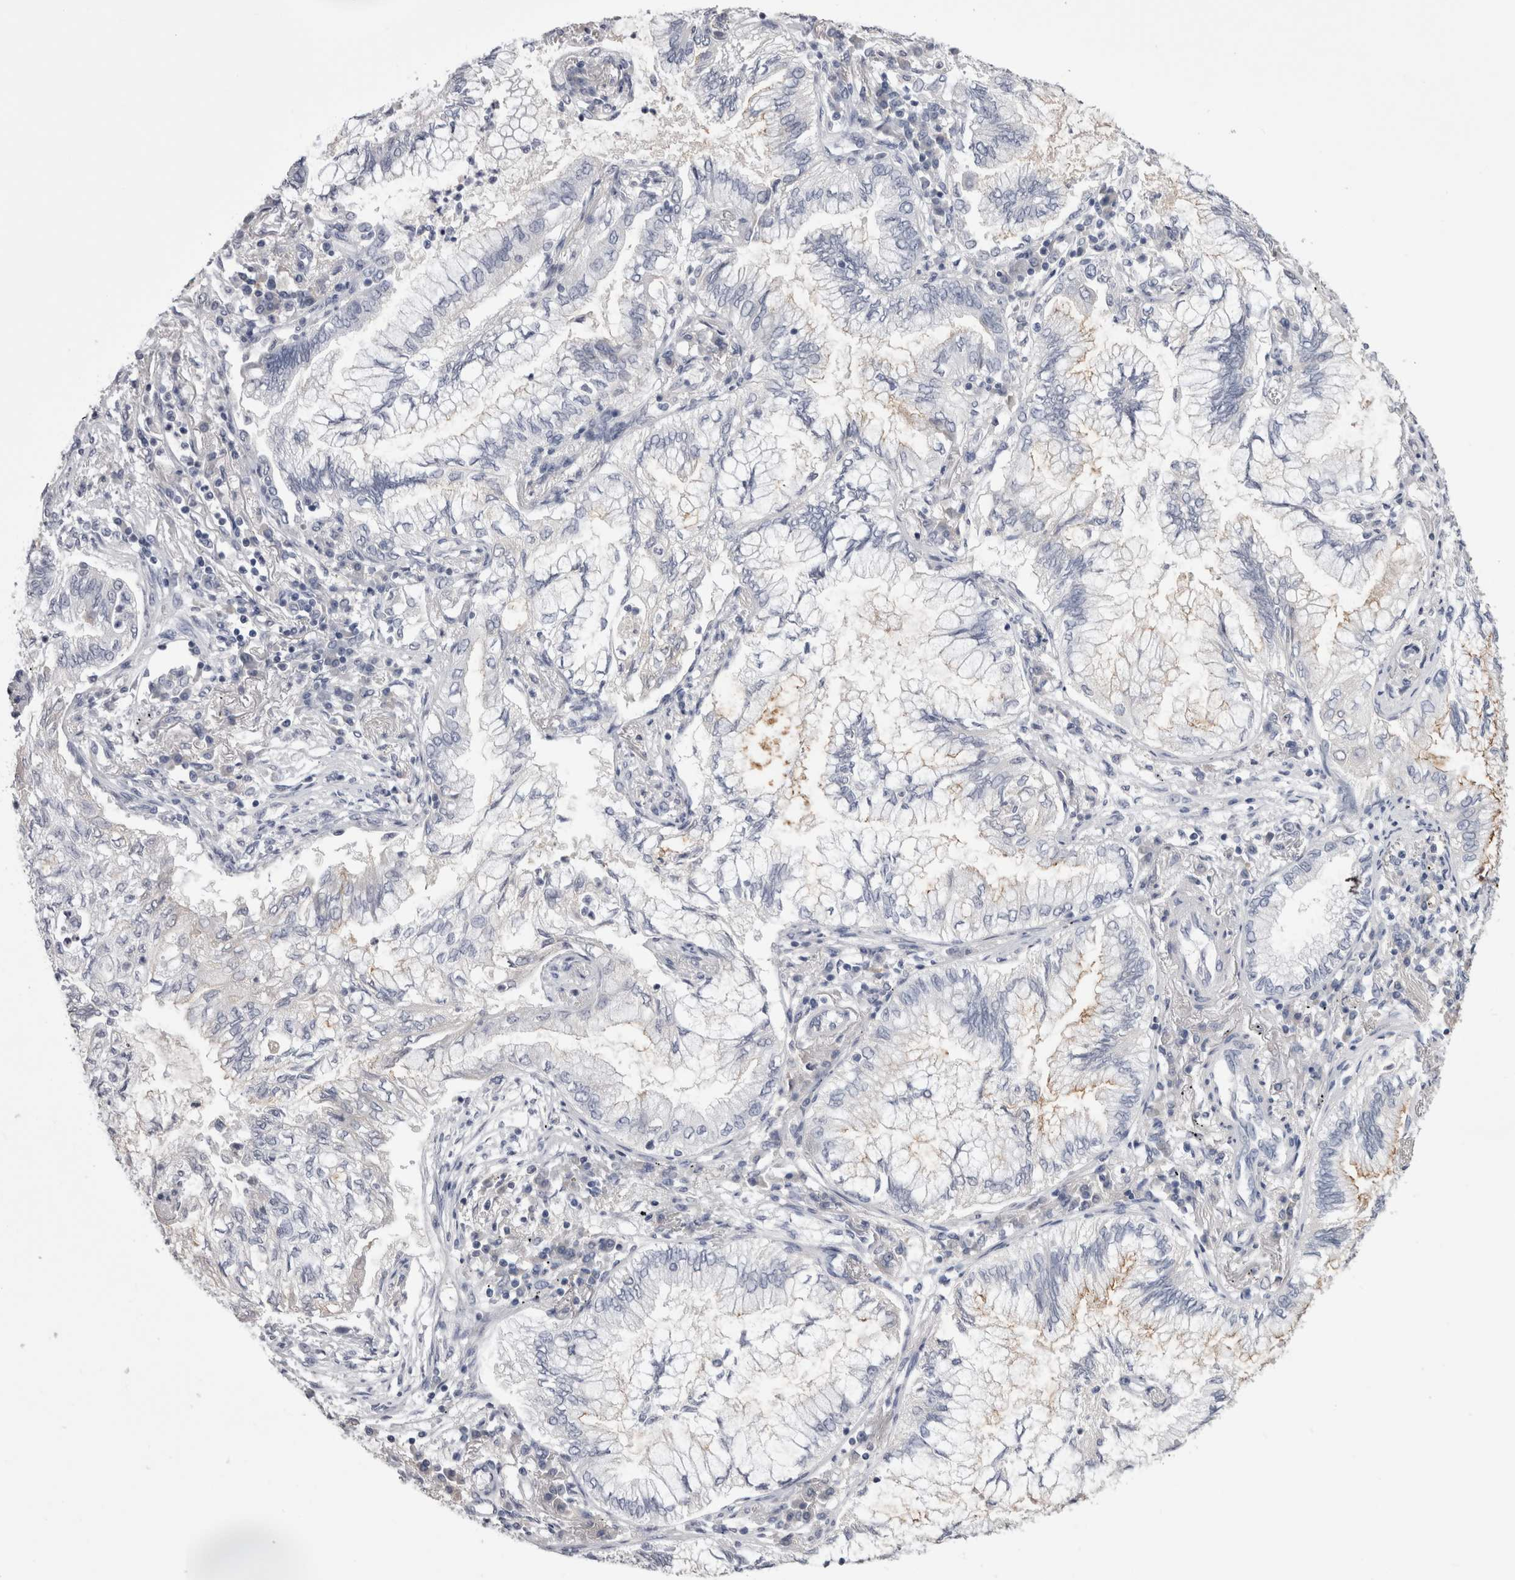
{"staining": {"intensity": "negative", "quantity": "none", "location": "none"}, "tissue": "lung cancer", "cell_type": "Tumor cells", "image_type": "cancer", "snomed": [{"axis": "morphology", "description": "Normal tissue, NOS"}, {"axis": "morphology", "description": "Adenocarcinoma, NOS"}, {"axis": "topography", "description": "Bronchus"}, {"axis": "topography", "description": "Lung"}], "caption": "Tumor cells are negative for protein expression in human lung cancer.", "gene": "CDHR5", "patient": {"sex": "female", "age": 70}}